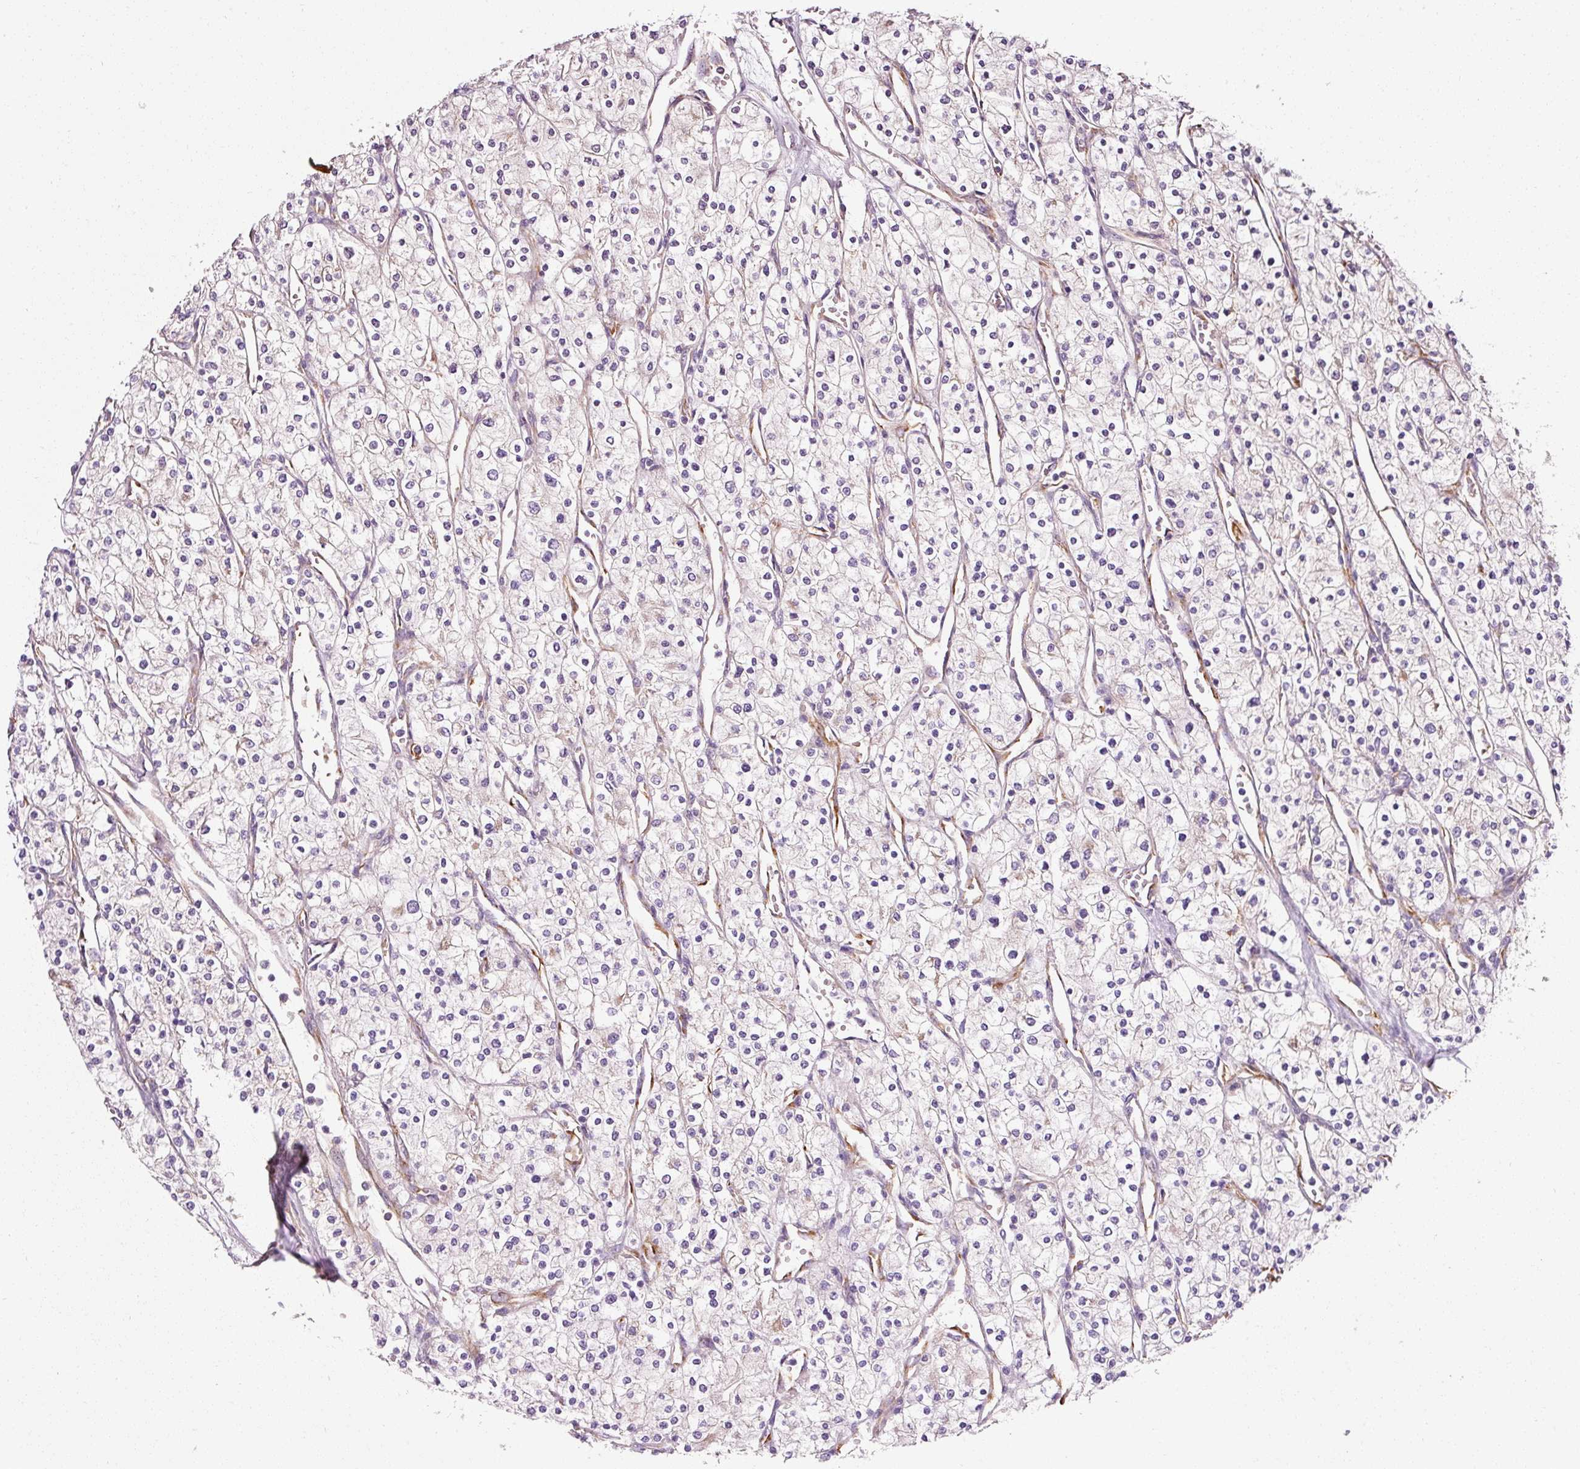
{"staining": {"intensity": "negative", "quantity": "none", "location": "none"}, "tissue": "renal cancer", "cell_type": "Tumor cells", "image_type": "cancer", "snomed": [{"axis": "morphology", "description": "Adenocarcinoma, NOS"}, {"axis": "topography", "description": "Kidney"}], "caption": "The photomicrograph shows no significant positivity in tumor cells of adenocarcinoma (renal). The staining was performed using DAB to visualize the protein expression in brown, while the nuclei were stained in blue with hematoxylin (Magnification: 20x).", "gene": "RPL10A", "patient": {"sex": "male", "age": 80}}